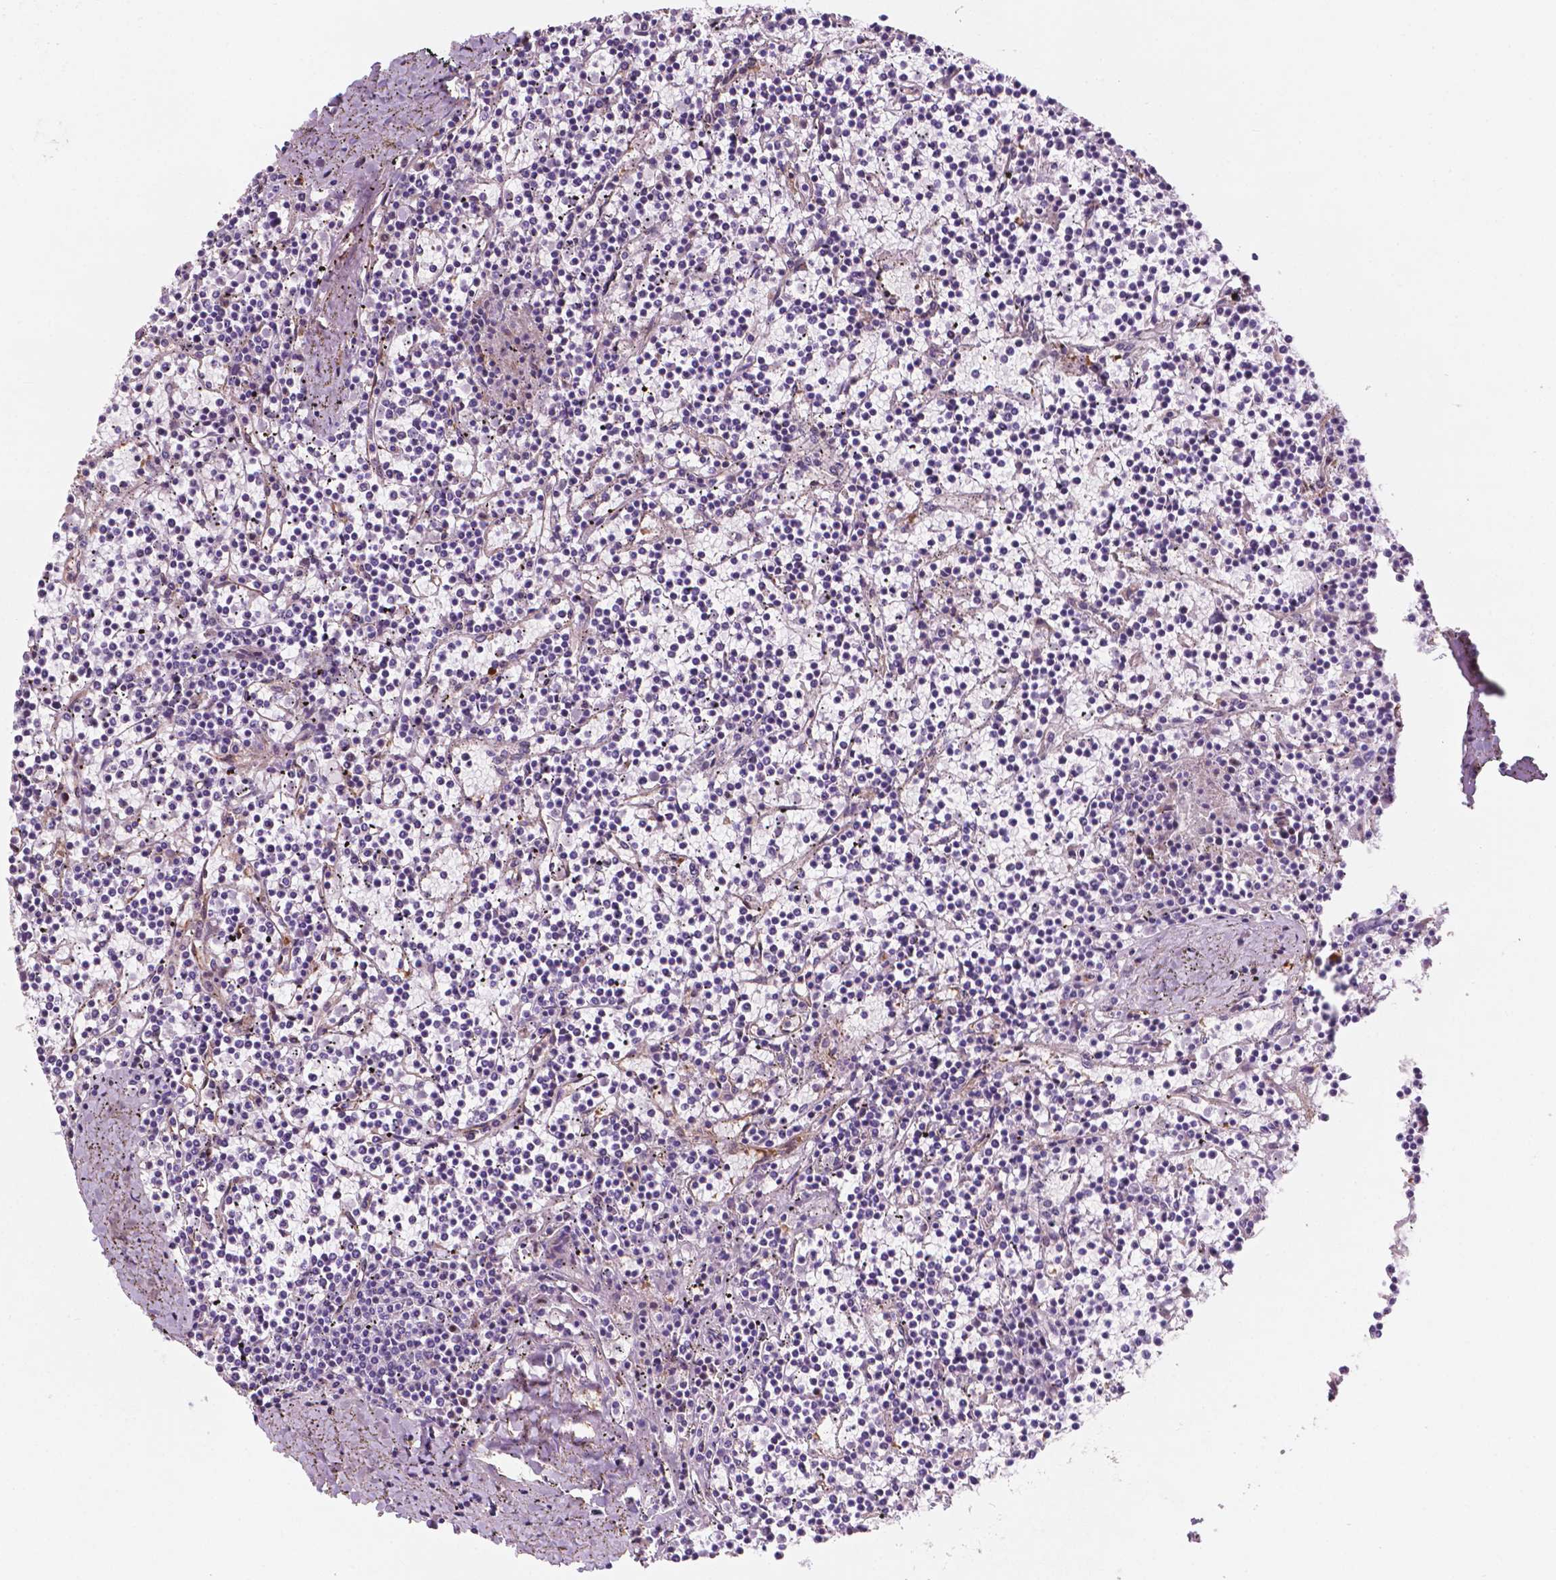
{"staining": {"intensity": "negative", "quantity": "none", "location": "none"}, "tissue": "lymphoma", "cell_type": "Tumor cells", "image_type": "cancer", "snomed": [{"axis": "morphology", "description": "Malignant lymphoma, non-Hodgkin's type, Low grade"}, {"axis": "topography", "description": "Spleen"}], "caption": "An image of malignant lymphoma, non-Hodgkin's type (low-grade) stained for a protein reveals no brown staining in tumor cells.", "gene": "EGFL8", "patient": {"sex": "female", "age": 19}}